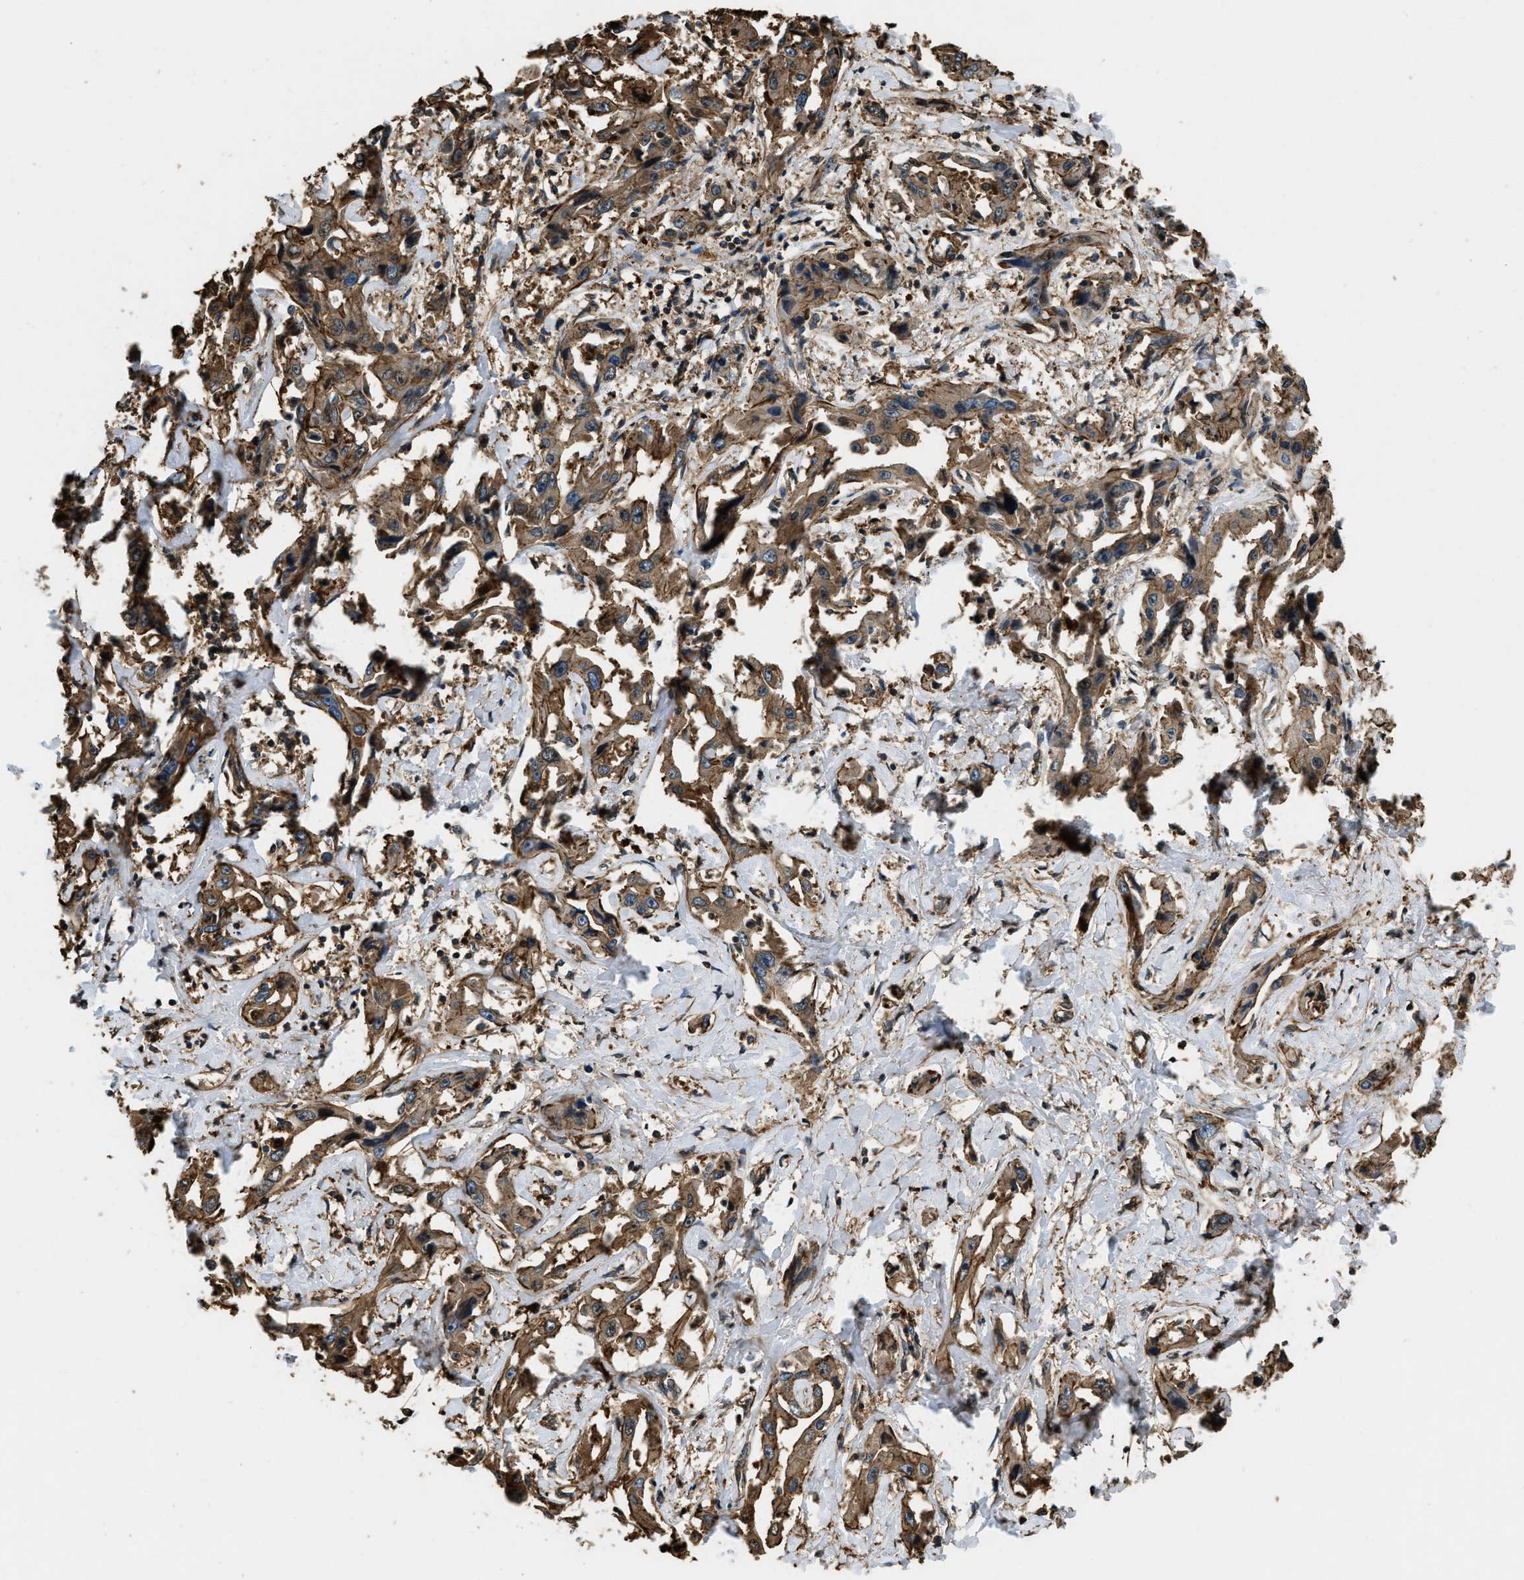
{"staining": {"intensity": "moderate", "quantity": ">75%", "location": "cytoplasmic/membranous"}, "tissue": "liver cancer", "cell_type": "Tumor cells", "image_type": "cancer", "snomed": [{"axis": "morphology", "description": "Cholangiocarcinoma"}, {"axis": "topography", "description": "Liver"}], "caption": "A photomicrograph showing moderate cytoplasmic/membranous staining in approximately >75% of tumor cells in cholangiocarcinoma (liver), as visualized by brown immunohistochemical staining.", "gene": "YARS1", "patient": {"sex": "male", "age": 59}}